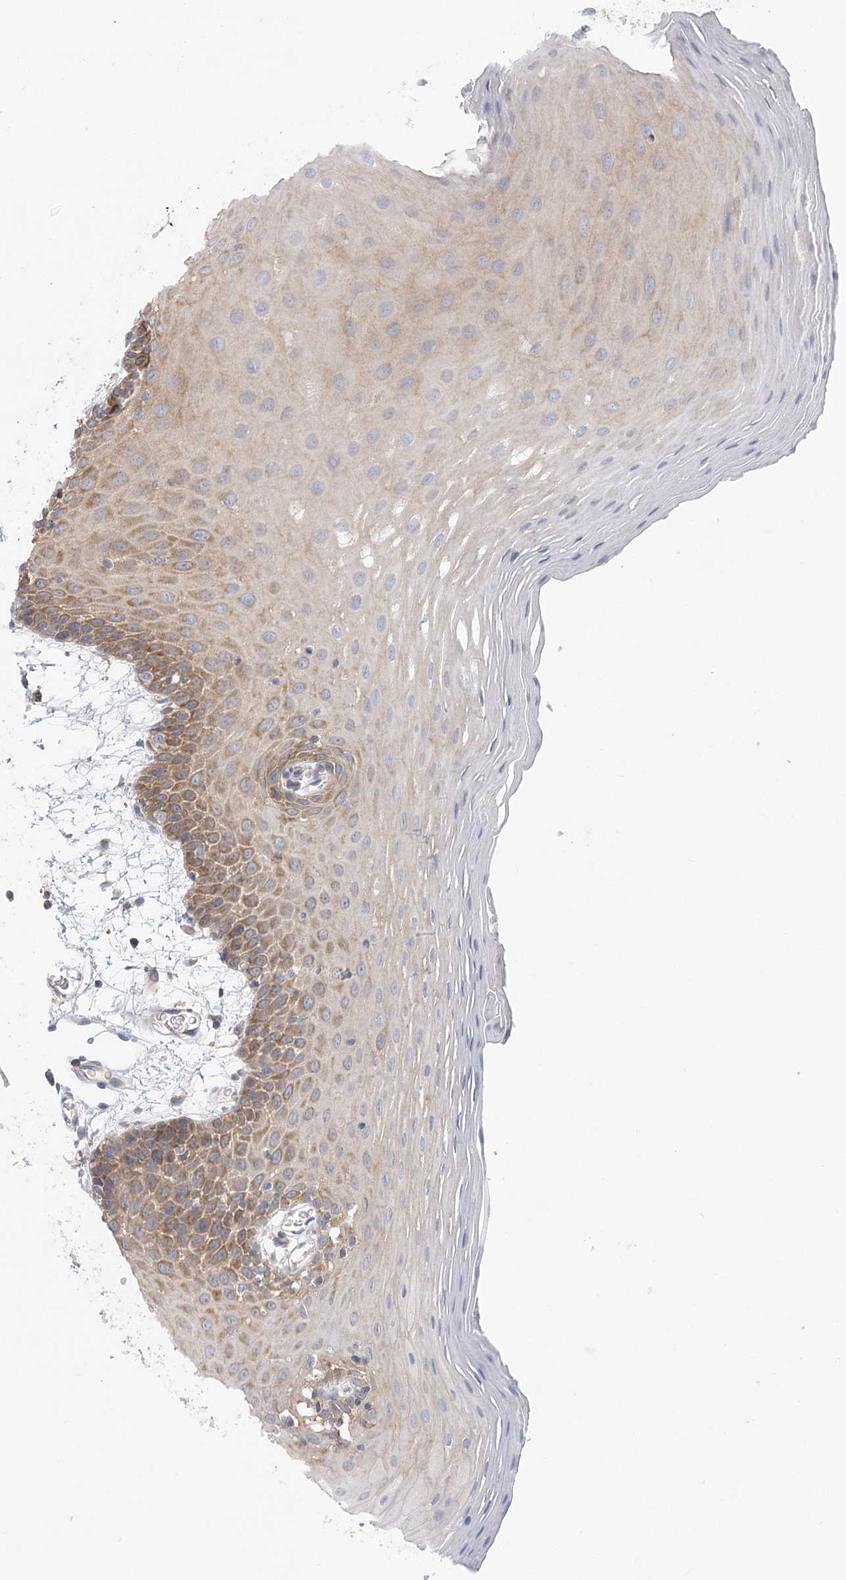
{"staining": {"intensity": "moderate", "quantity": "25%-75%", "location": "cytoplasmic/membranous"}, "tissue": "oral mucosa", "cell_type": "Squamous epithelial cells", "image_type": "normal", "snomed": [{"axis": "morphology", "description": "Normal tissue, NOS"}, {"axis": "topography", "description": "Skeletal muscle"}, {"axis": "topography", "description": "Oral tissue"}, {"axis": "topography", "description": "Salivary gland"}, {"axis": "topography", "description": "Peripheral nerve tissue"}], "caption": "Brown immunohistochemical staining in unremarkable human oral mucosa exhibits moderate cytoplasmic/membranous positivity in approximately 25%-75% of squamous epithelial cells.", "gene": "UMPS", "patient": {"sex": "male", "age": 54}}